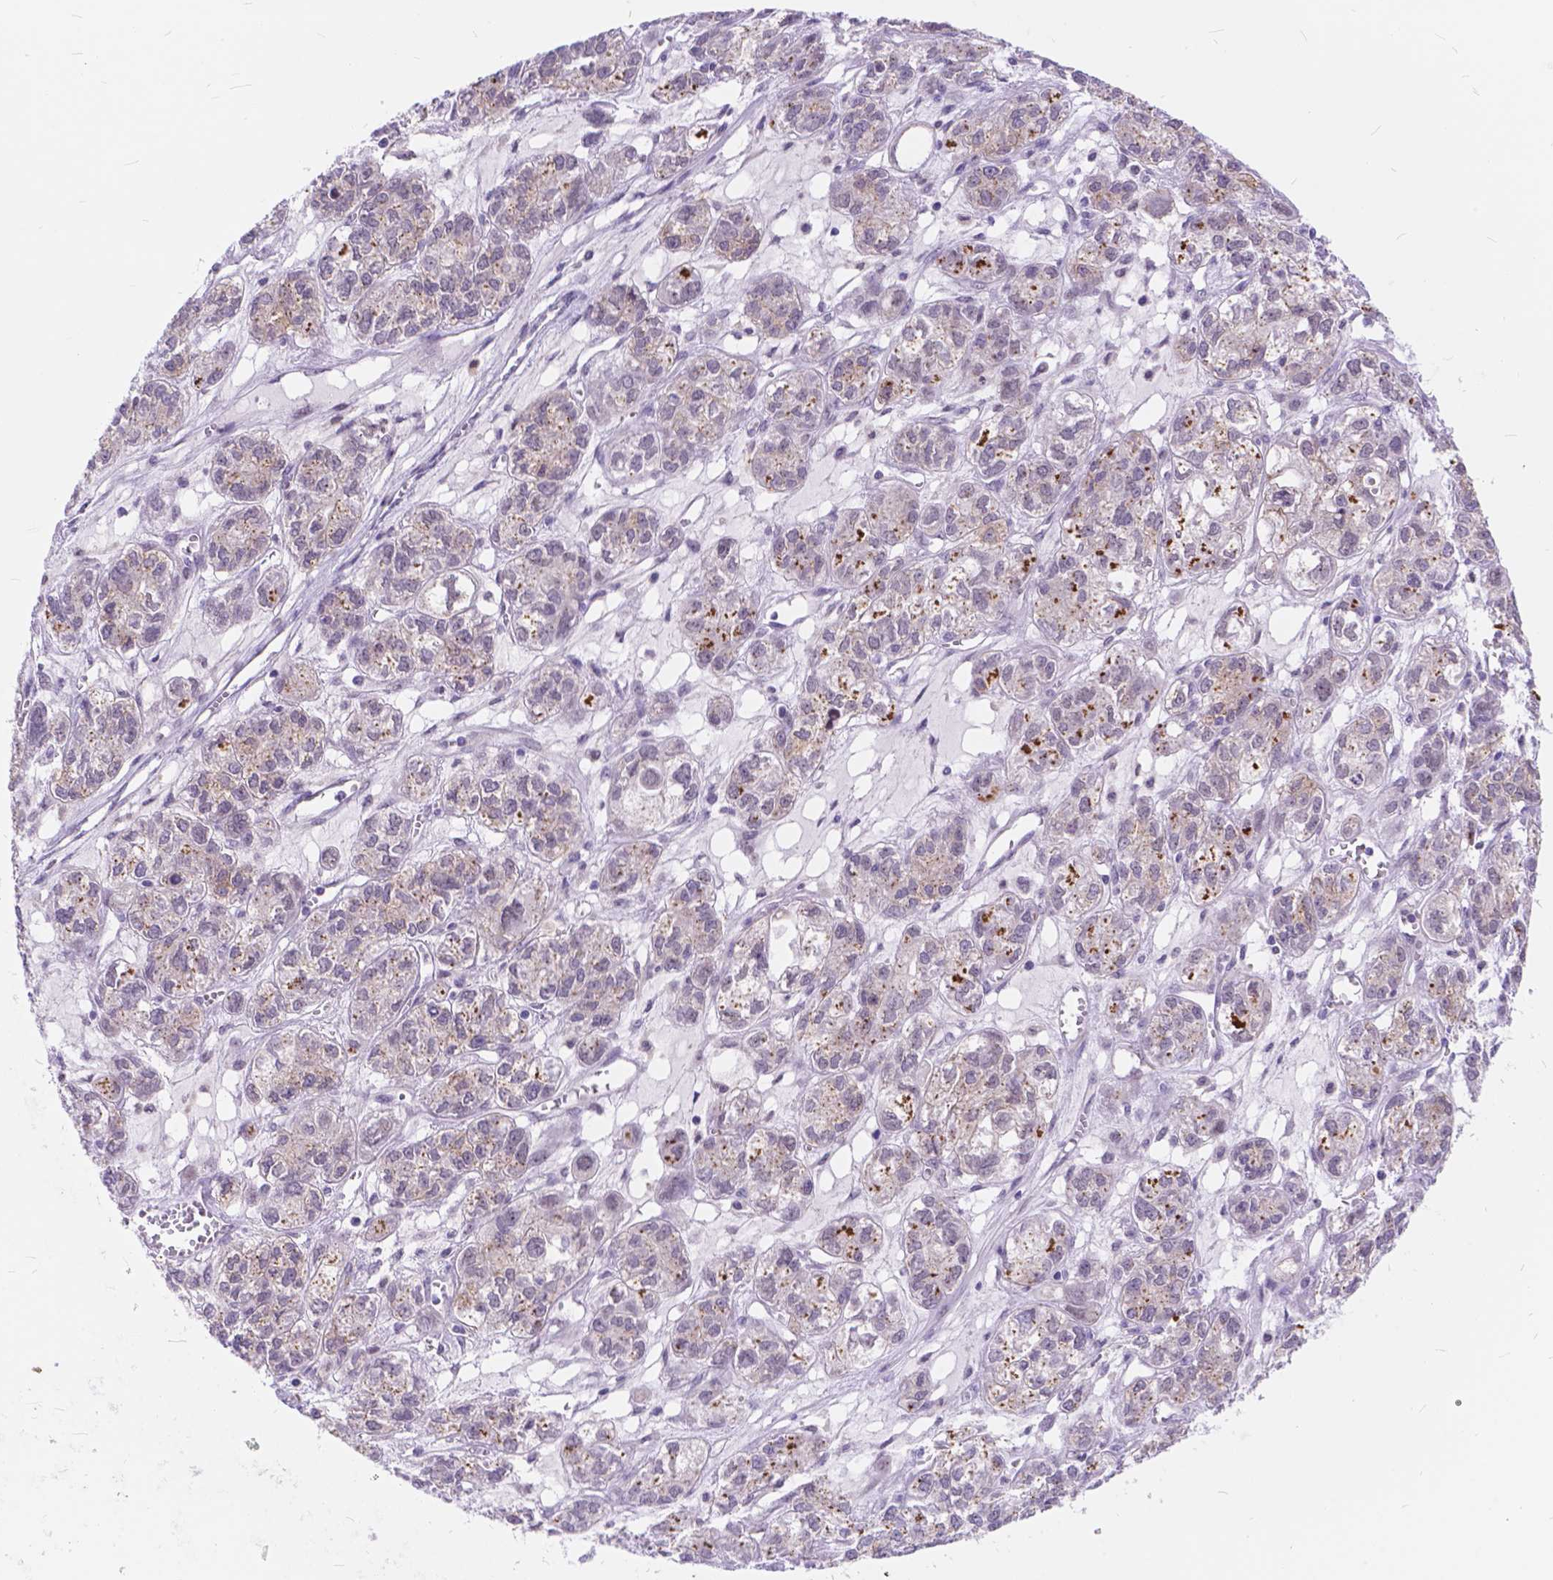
{"staining": {"intensity": "weak", "quantity": "<25%", "location": "cytoplasmic/membranous"}, "tissue": "ovarian cancer", "cell_type": "Tumor cells", "image_type": "cancer", "snomed": [{"axis": "morphology", "description": "Carcinoma, endometroid"}, {"axis": "topography", "description": "Ovary"}], "caption": "Immunohistochemical staining of human ovarian endometroid carcinoma shows no significant staining in tumor cells.", "gene": "MAN2C1", "patient": {"sex": "female", "age": 64}}